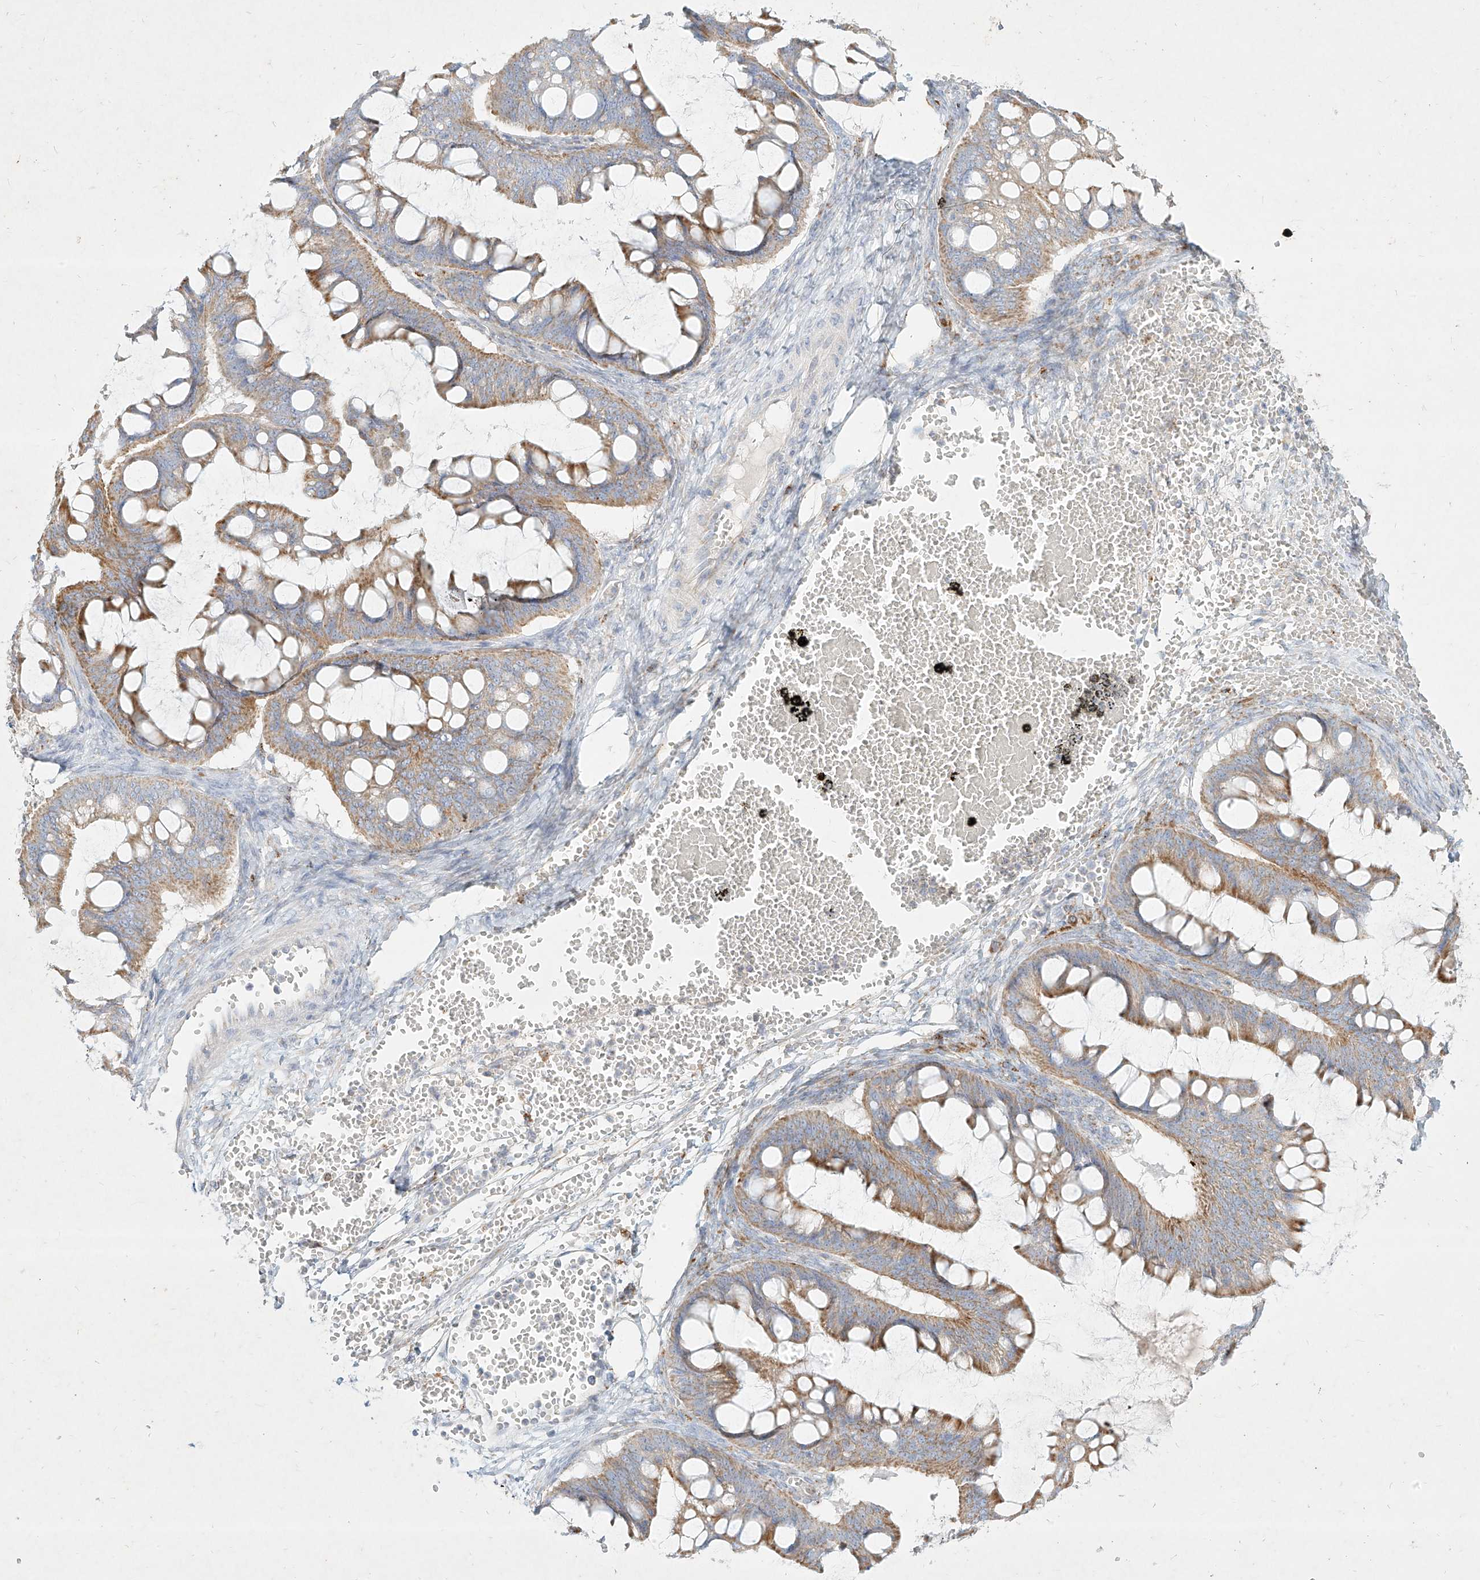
{"staining": {"intensity": "moderate", "quantity": "25%-75%", "location": "cytoplasmic/membranous"}, "tissue": "ovarian cancer", "cell_type": "Tumor cells", "image_type": "cancer", "snomed": [{"axis": "morphology", "description": "Cystadenocarcinoma, mucinous, NOS"}, {"axis": "topography", "description": "Ovary"}], "caption": "The image demonstrates immunohistochemical staining of ovarian cancer. There is moderate cytoplasmic/membranous staining is identified in about 25%-75% of tumor cells.", "gene": "MTX2", "patient": {"sex": "female", "age": 73}}